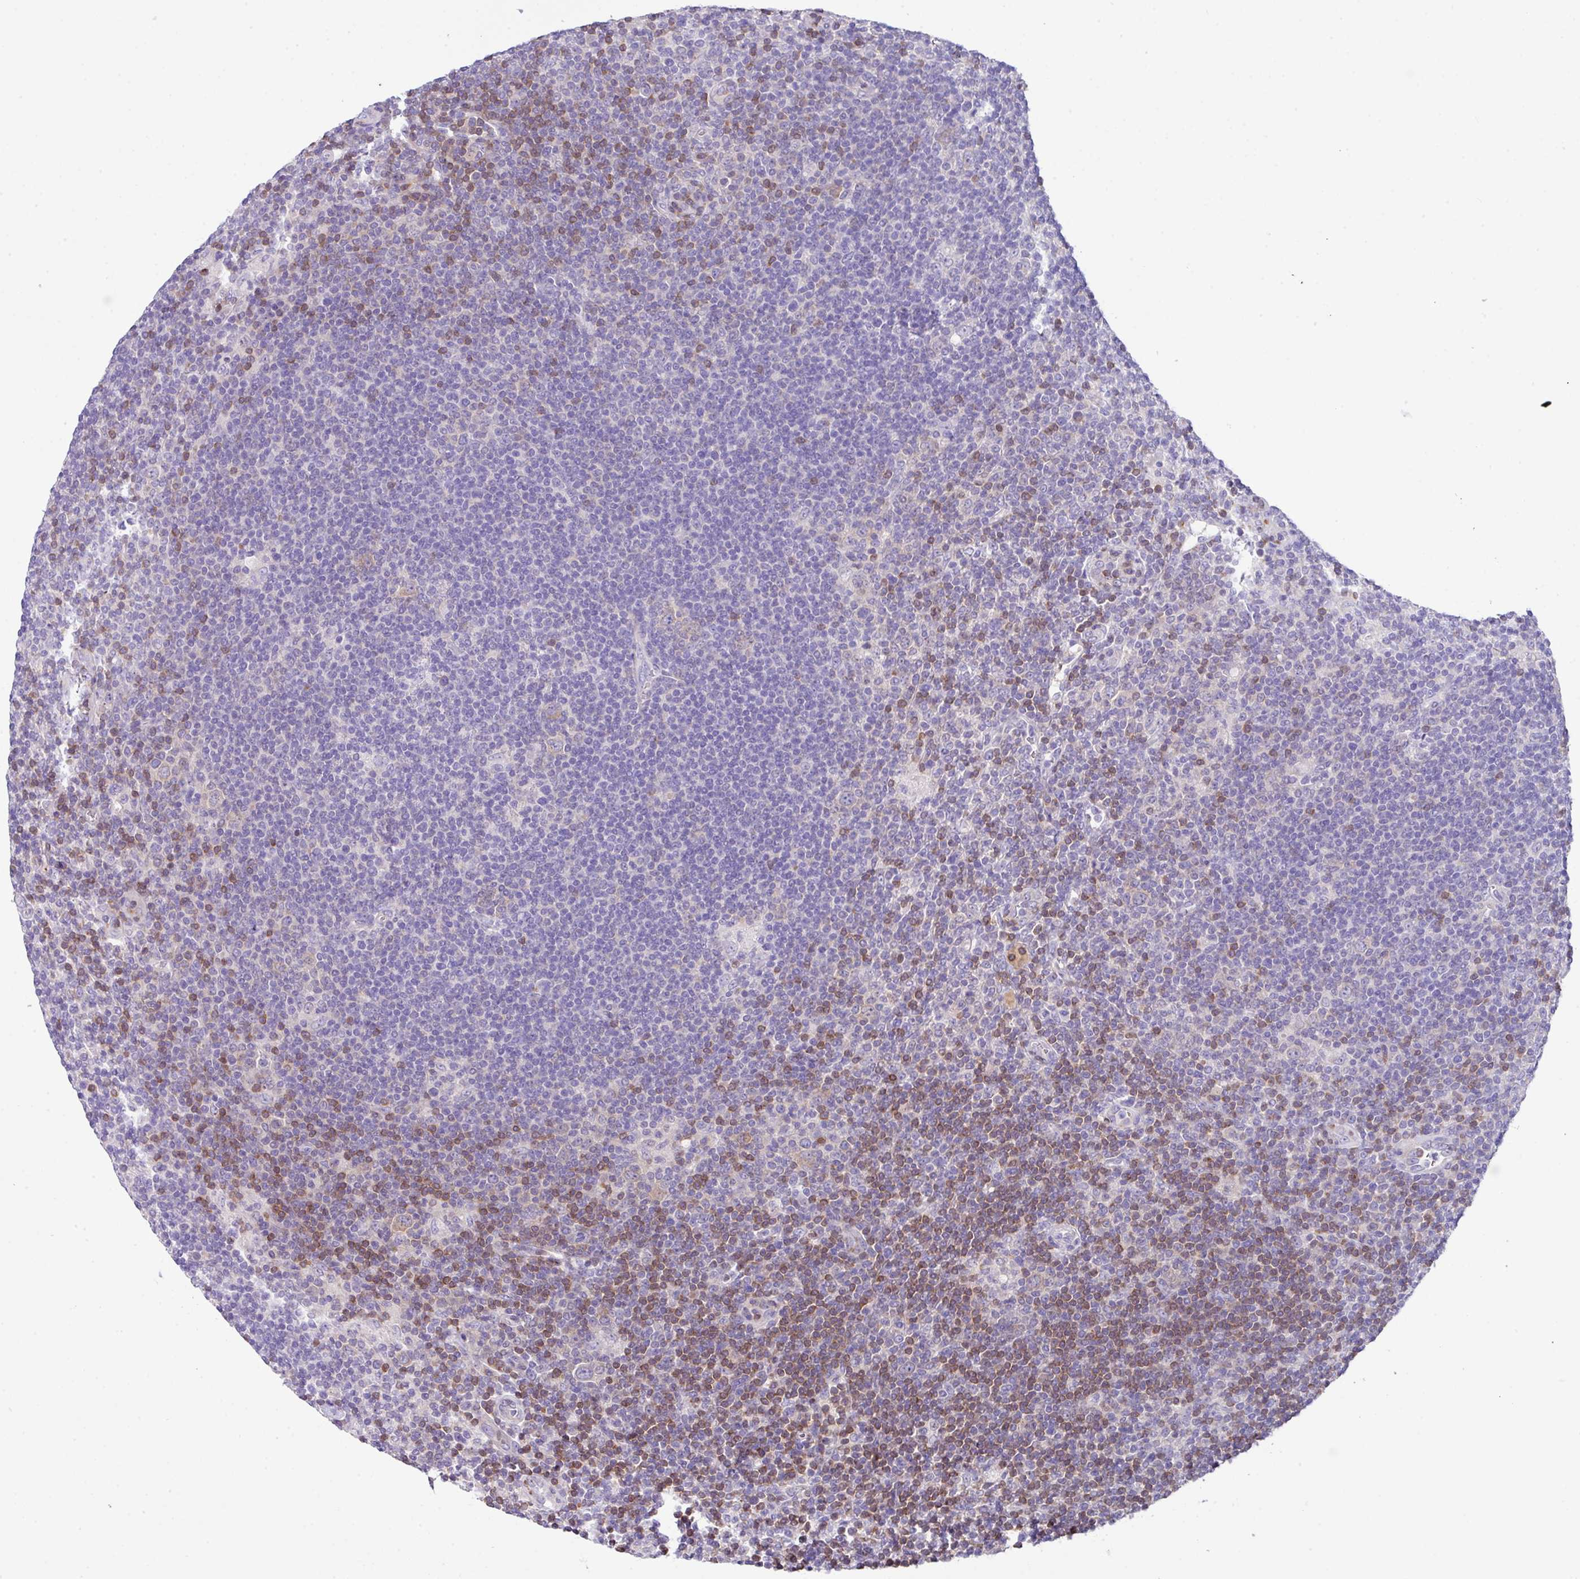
{"staining": {"intensity": "moderate", "quantity": "<25%", "location": "cytoplasmic/membranous"}, "tissue": "lymphoma", "cell_type": "Tumor cells", "image_type": "cancer", "snomed": [{"axis": "morphology", "description": "Hodgkin's disease, NOS"}, {"axis": "topography", "description": "Lymph node"}], "caption": "IHC staining of lymphoma, which shows low levels of moderate cytoplasmic/membranous expression in approximately <25% of tumor cells indicating moderate cytoplasmic/membranous protein positivity. The staining was performed using DAB (brown) for protein detection and nuclei were counterstained in hematoxylin (blue).", "gene": "DNAL1", "patient": {"sex": "female", "age": 57}}